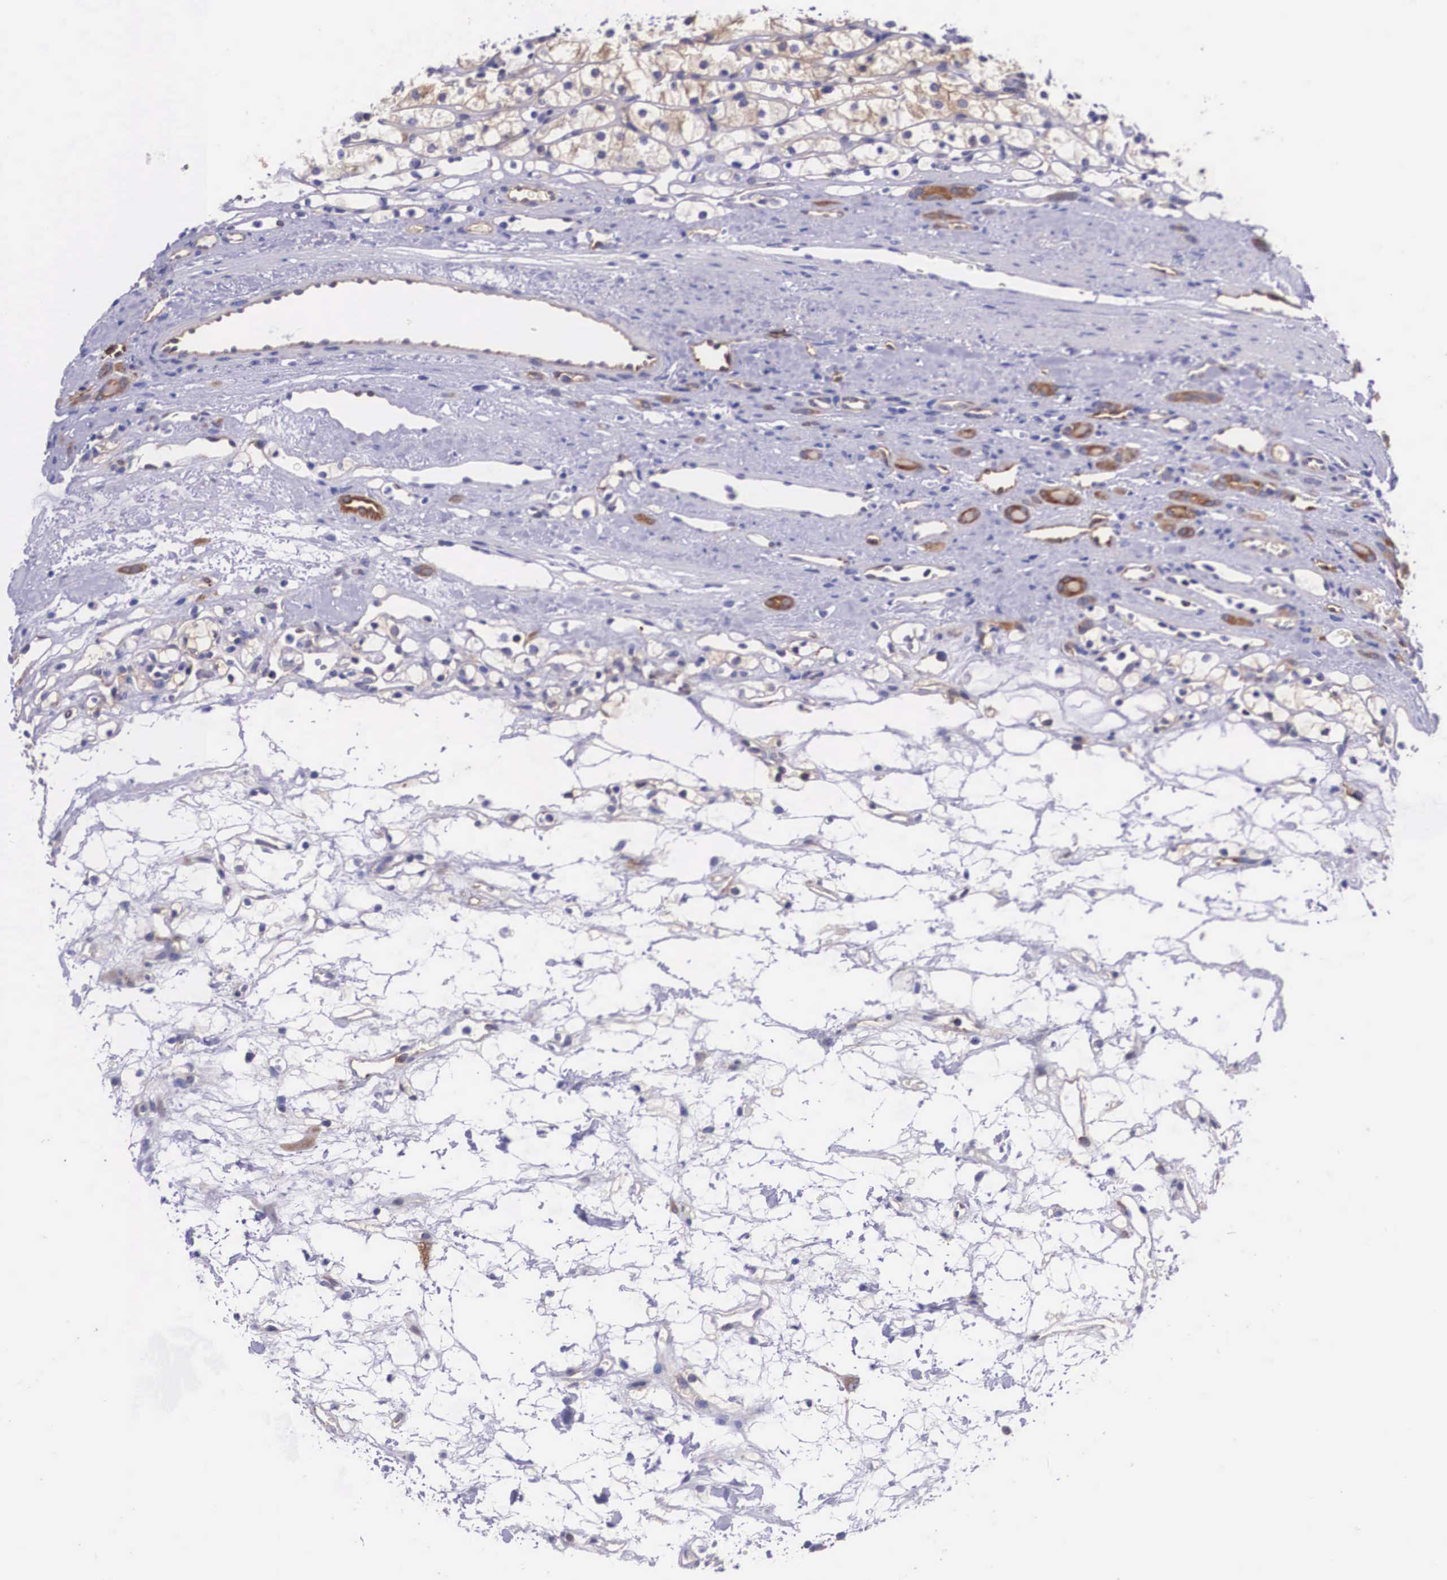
{"staining": {"intensity": "moderate", "quantity": "<25%", "location": "cytoplasmic/membranous"}, "tissue": "renal cancer", "cell_type": "Tumor cells", "image_type": "cancer", "snomed": [{"axis": "morphology", "description": "Adenocarcinoma, NOS"}, {"axis": "topography", "description": "Kidney"}], "caption": "An IHC photomicrograph of neoplastic tissue is shown. Protein staining in brown labels moderate cytoplasmic/membranous positivity in renal cancer within tumor cells. The protein is shown in brown color, while the nuclei are stained blue.", "gene": "BCAR1", "patient": {"sex": "female", "age": 60}}